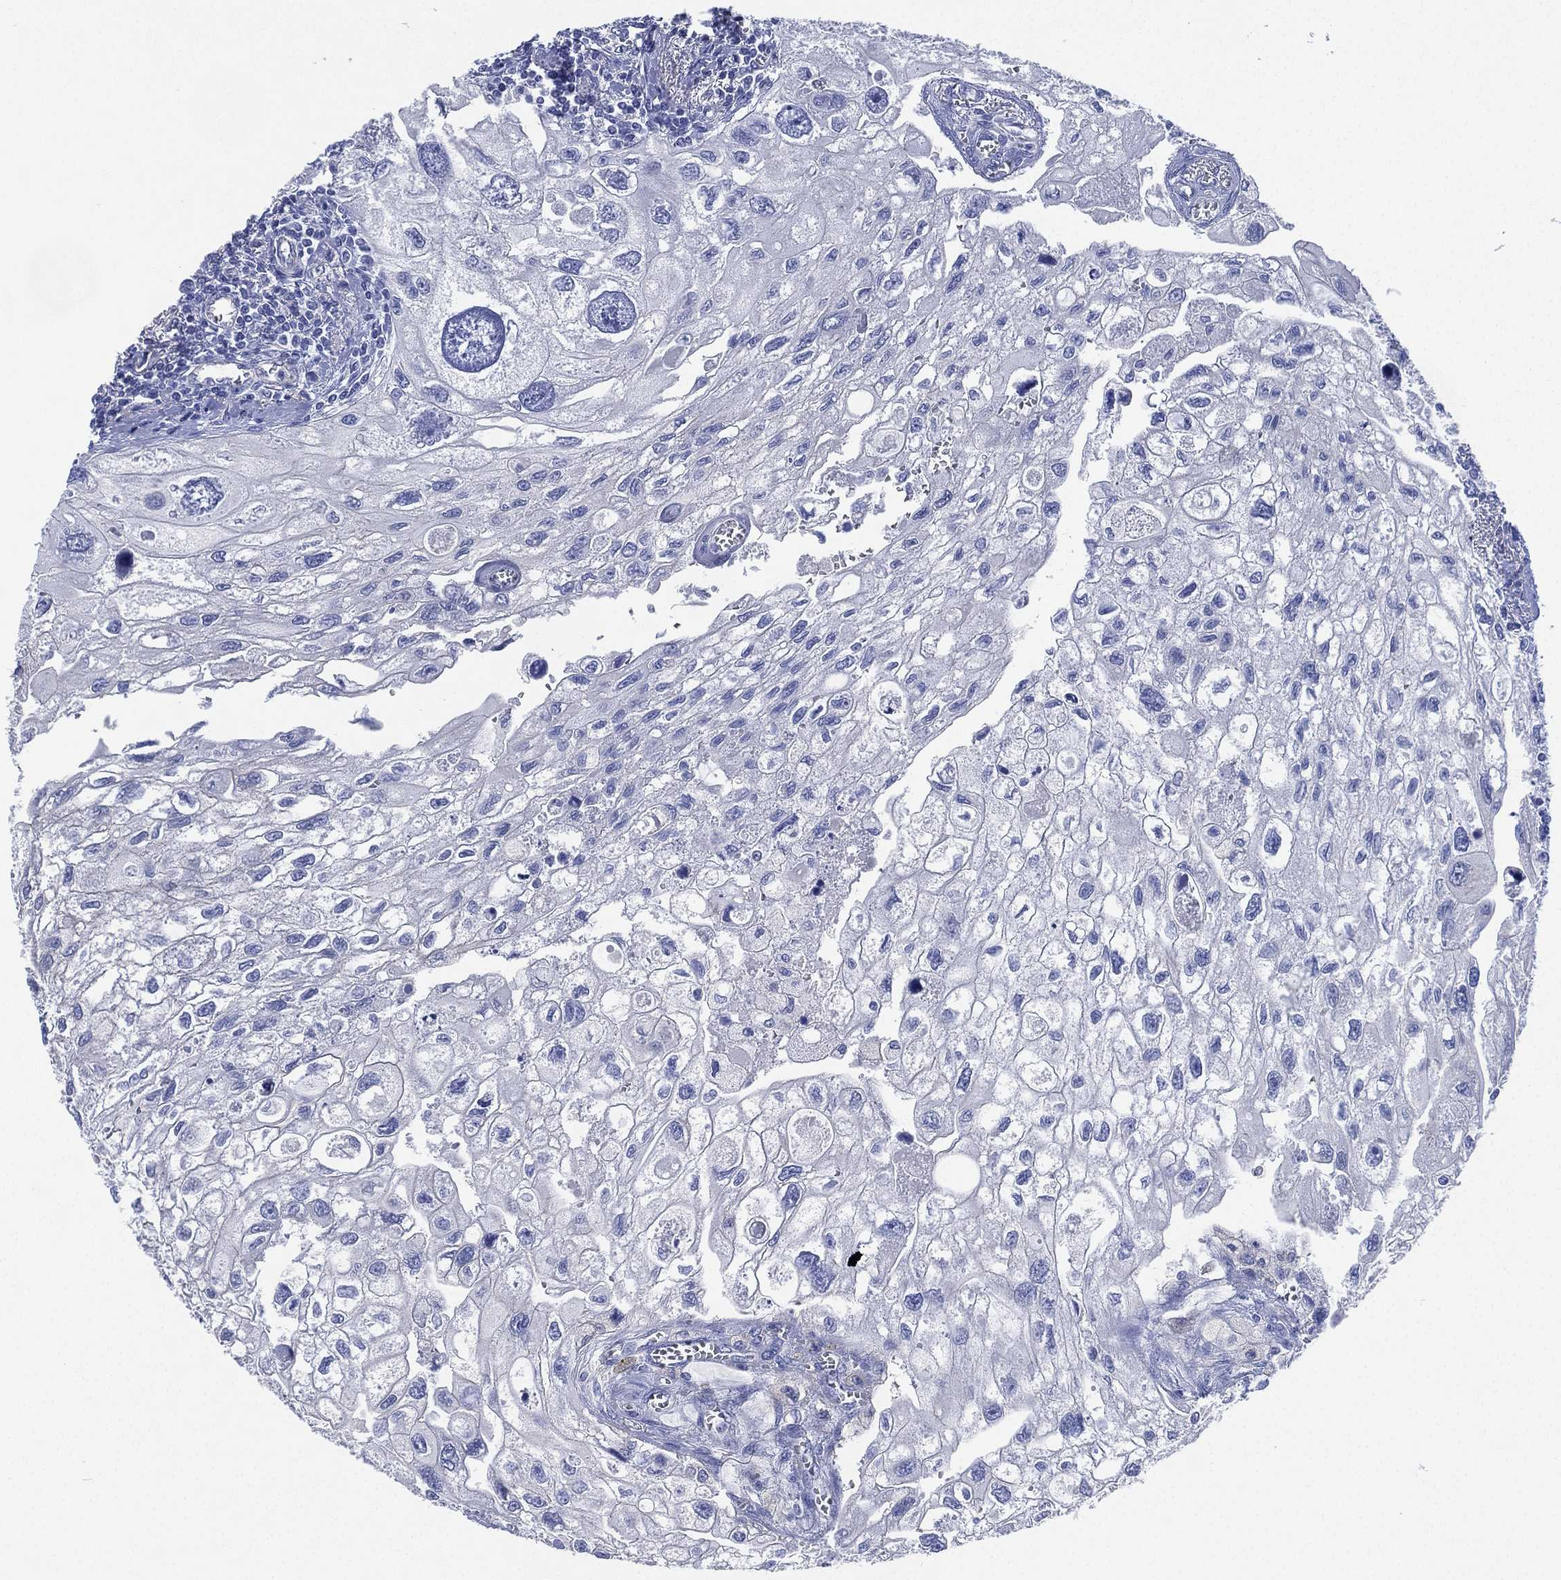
{"staining": {"intensity": "negative", "quantity": "none", "location": "none"}, "tissue": "urothelial cancer", "cell_type": "Tumor cells", "image_type": "cancer", "snomed": [{"axis": "morphology", "description": "Urothelial carcinoma, High grade"}, {"axis": "topography", "description": "Urinary bladder"}], "caption": "Protein analysis of urothelial cancer exhibits no significant expression in tumor cells. (DAB immunohistochemistry visualized using brightfield microscopy, high magnification).", "gene": "CCDC70", "patient": {"sex": "male", "age": 59}}